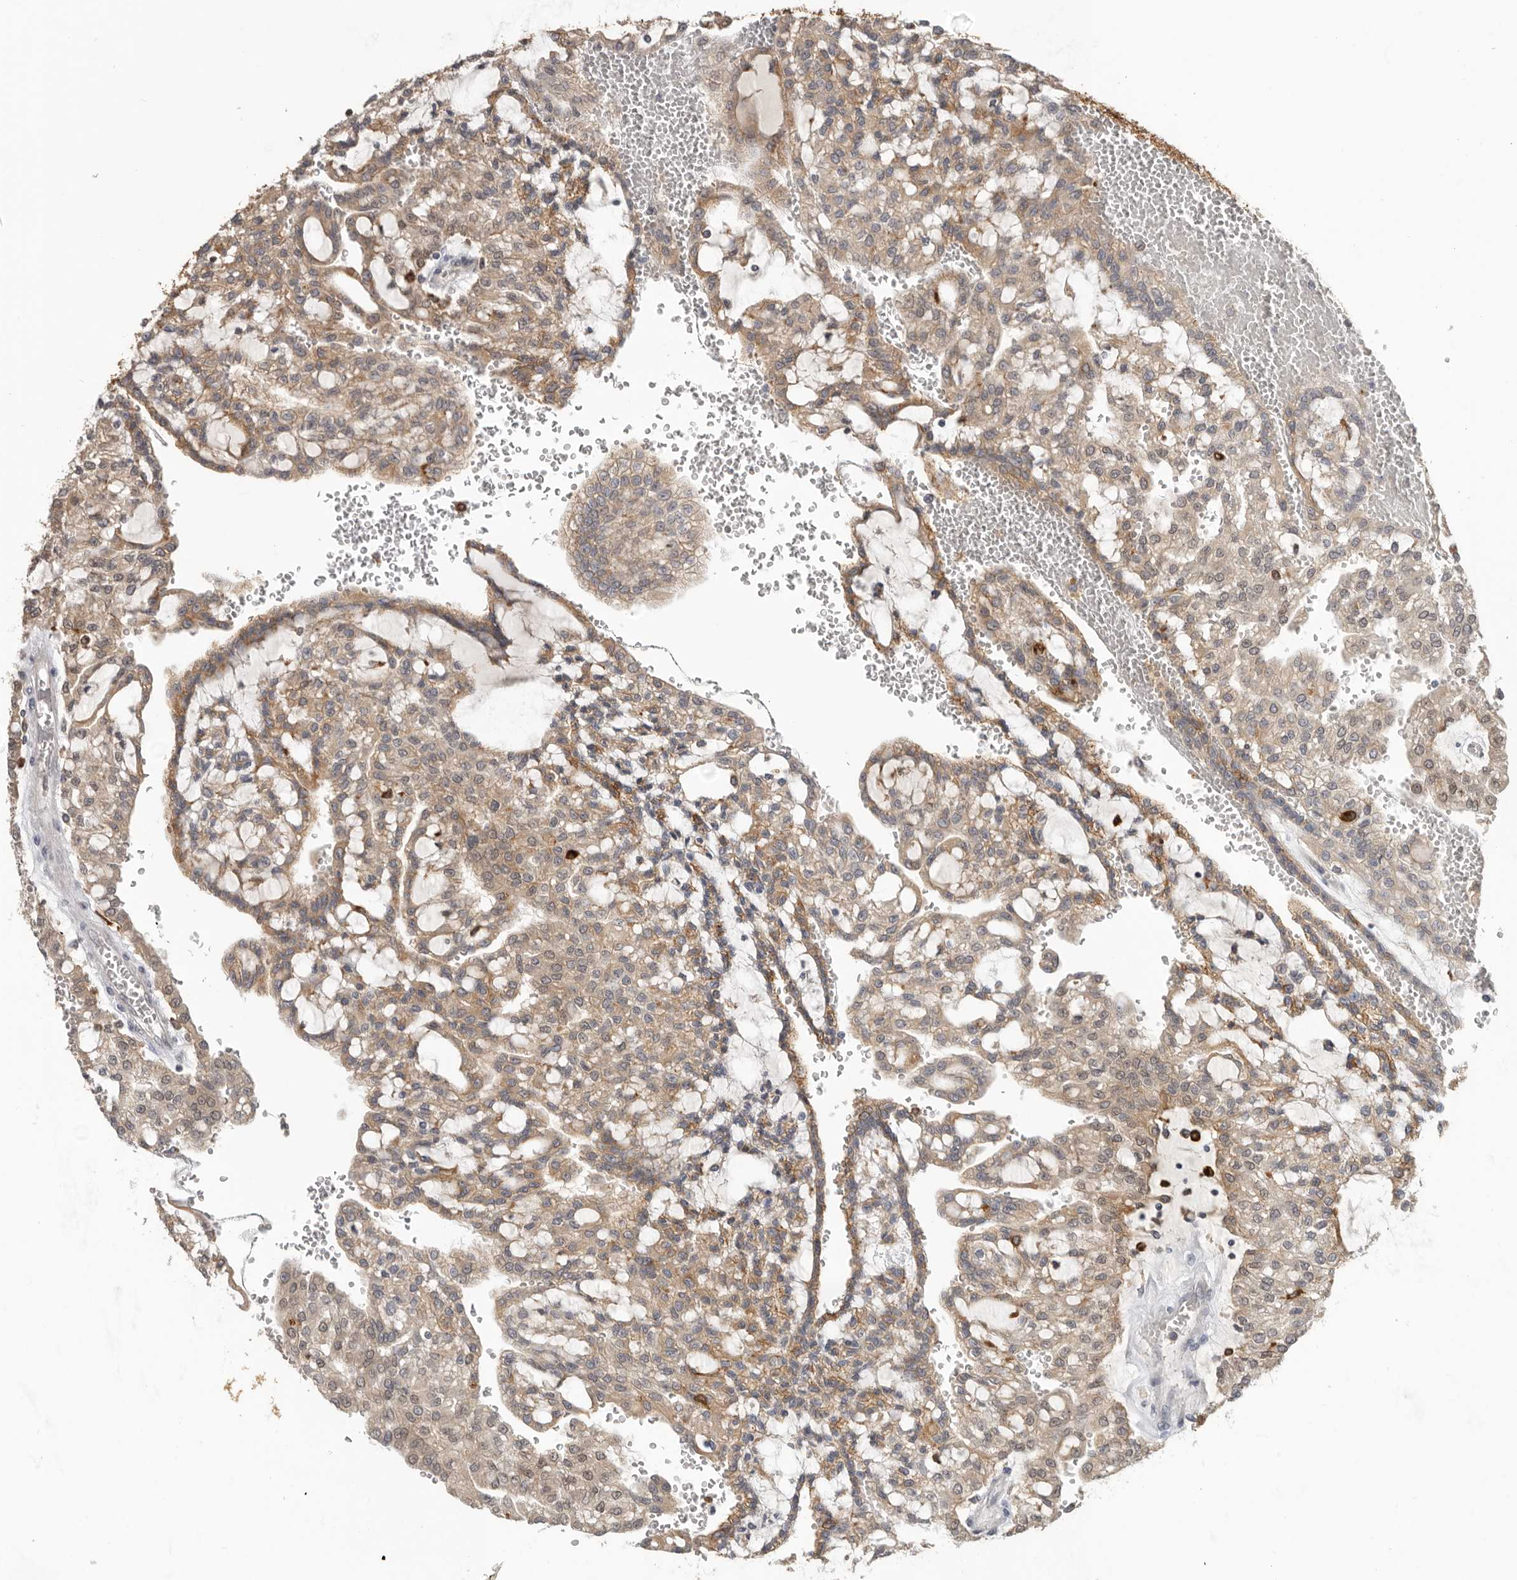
{"staining": {"intensity": "moderate", "quantity": ">75%", "location": "cytoplasmic/membranous"}, "tissue": "renal cancer", "cell_type": "Tumor cells", "image_type": "cancer", "snomed": [{"axis": "morphology", "description": "Adenocarcinoma, NOS"}, {"axis": "topography", "description": "Kidney"}], "caption": "Renal cancer (adenocarcinoma) stained with a protein marker exhibits moderate staining in tumor cells.", "gene": "TFRC", "patient": {"sex": "male", "age": 63}}